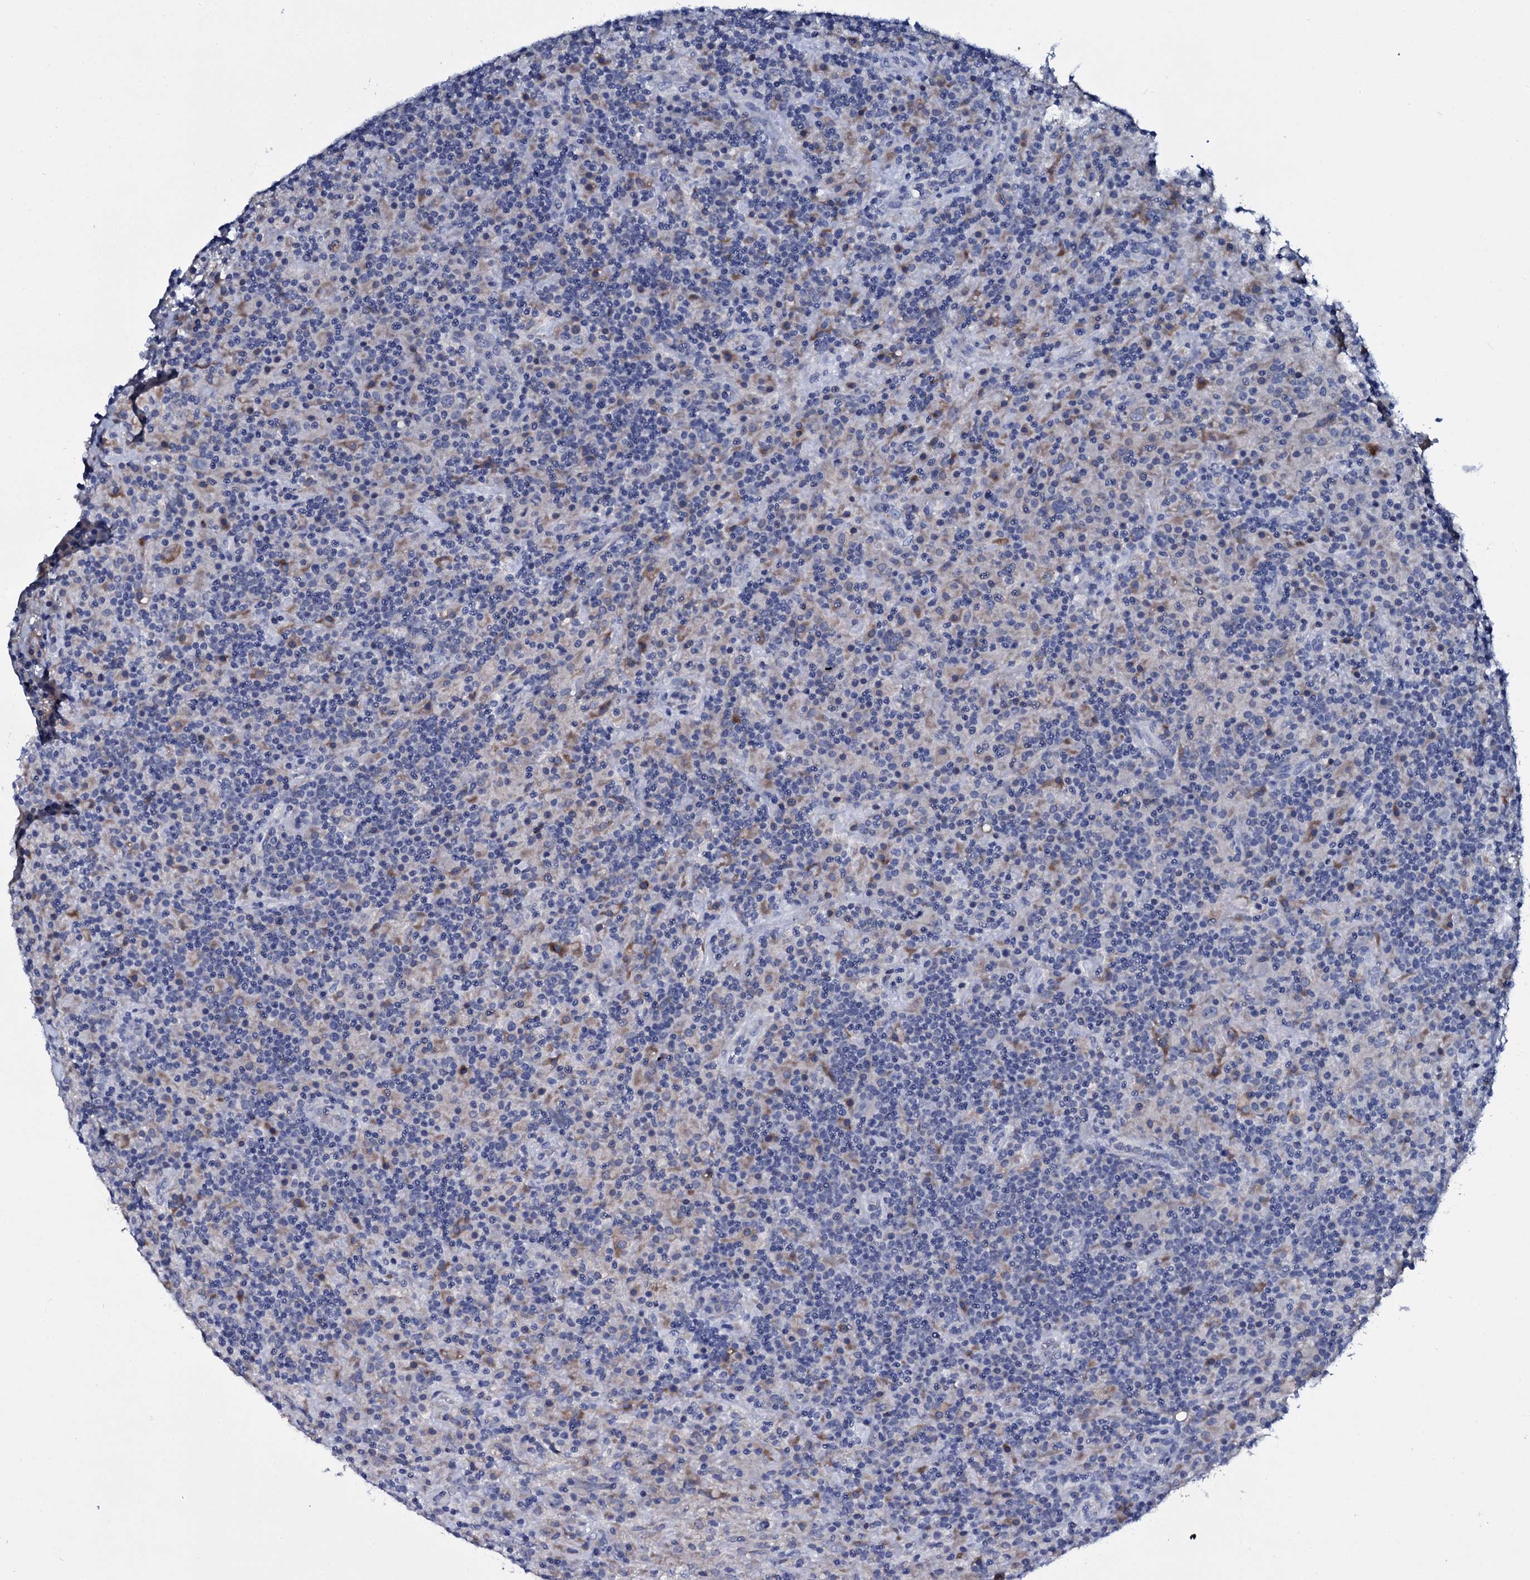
{"staining": {"intensity": "moderate", "quantity": "<25%", "location": "cytoplasmic/membranous"}, "tissue": "lymphoma", "cell_type": "Tumor cells", "image_type": "cancer", "snomed": [{"axis": "morphology", "description": "Hodgkin's disease, NOS"}, {"axis": "topography", "description": "Lymph node"}], "caption": "IHC image of neoplastic tissue: lymphoma stained using IHC reveals low levels of moderate protein expression localized specifically in the cytoplasmic/membranous of tumor cells, appearing as a cytoplasmic/membranous brown color.", "gene": "TPGS2", "patient": {"sex": "male", "age": 70}}